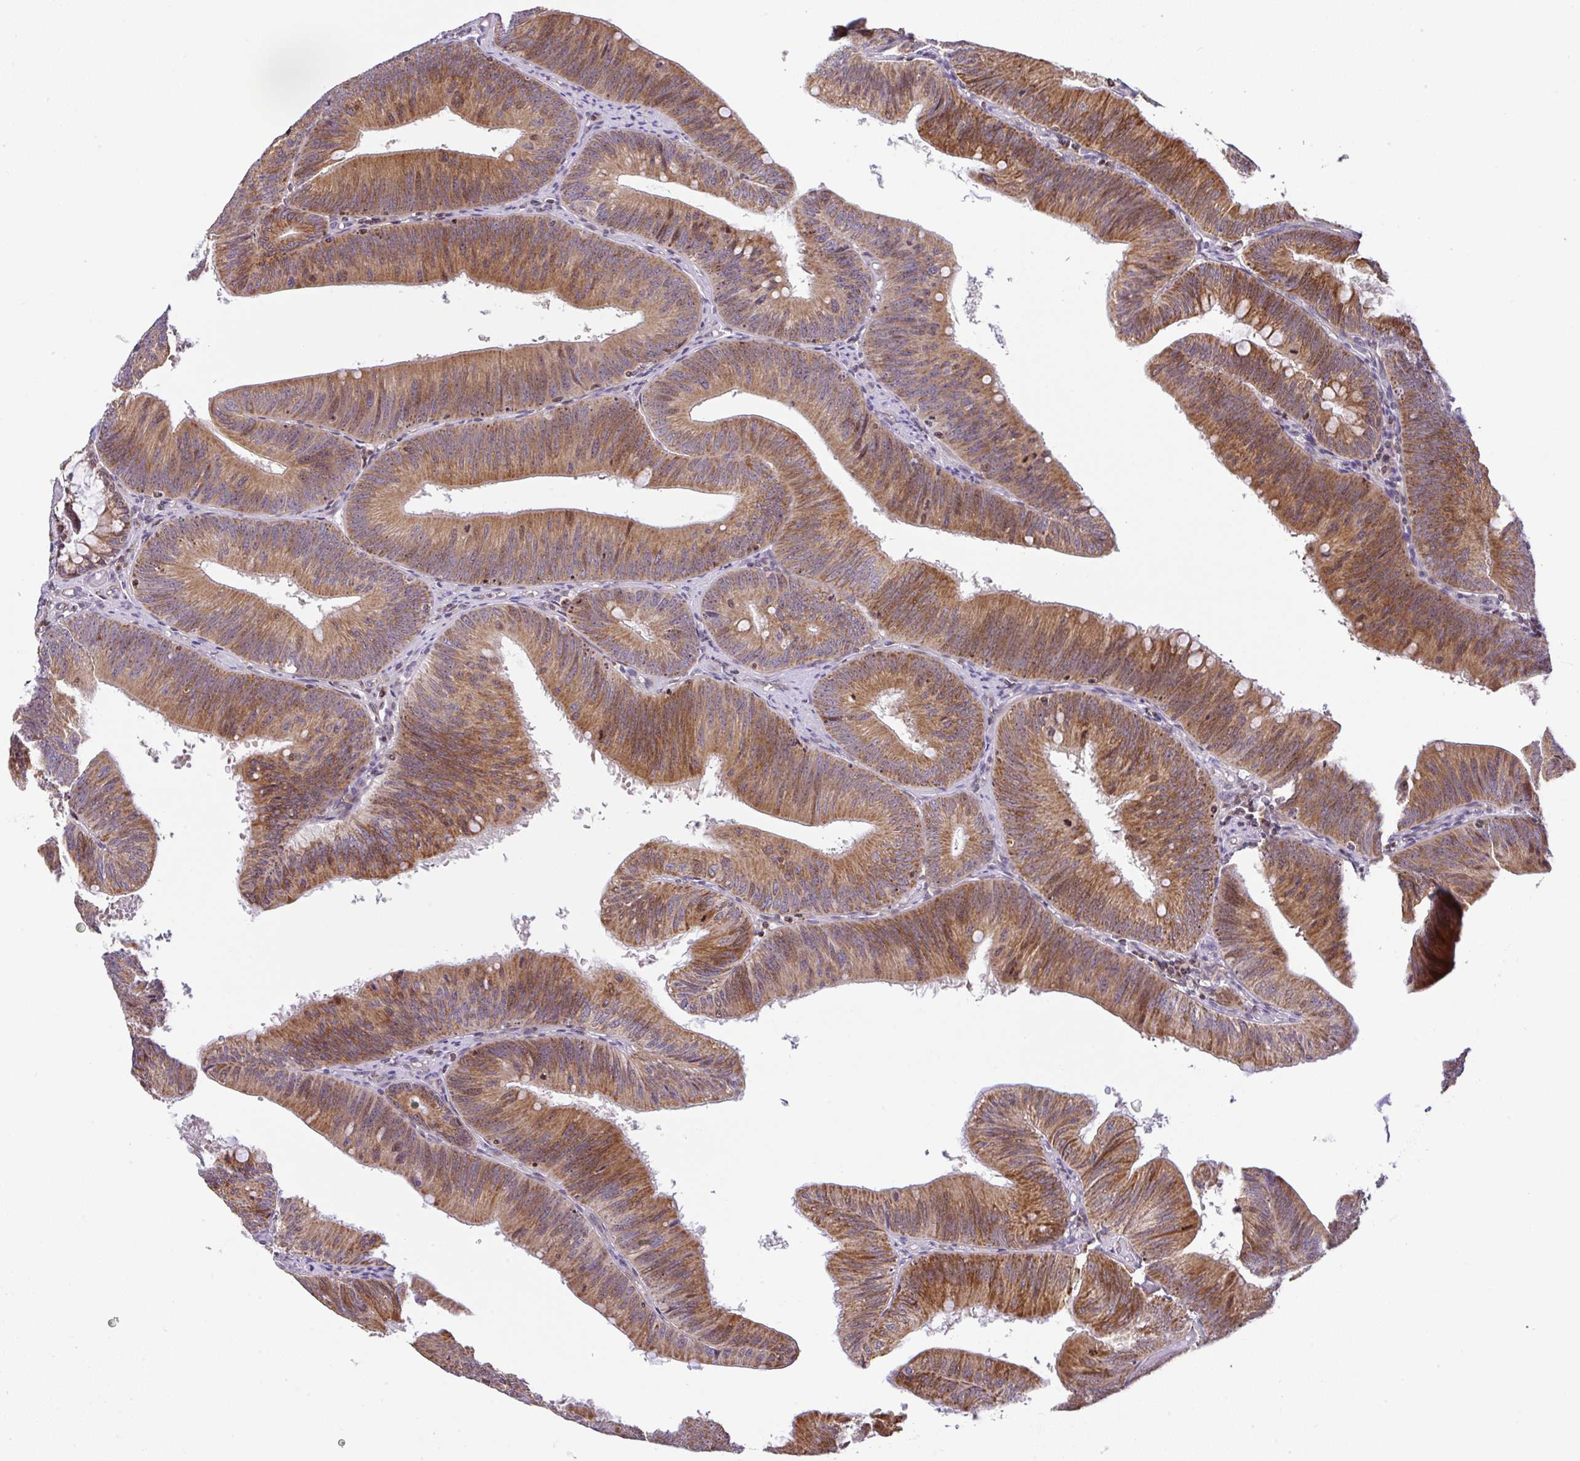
{"staining": {"intensity": "moderate", "quantity": ">75%", "location": "cytoplasmic/membranous"}, "tissue": "colorectal cancer", "cell_type": "Tumor cells", "image_type": "cancer", "snomed": [{"axis": "morphology", "description": "Adenocarcinoma, NOS"}, {"axis": "topography", "description": "Colon"}], "caption": "This is an image of immunohistochemistry (IHC) staining of colorectal adenocarcinoma, which shows moderate positivity in the cytoplasmic/membranous of tumor cells.", "gene": "FIGNL1", "patient": {"sex": "male", "age": 84}}